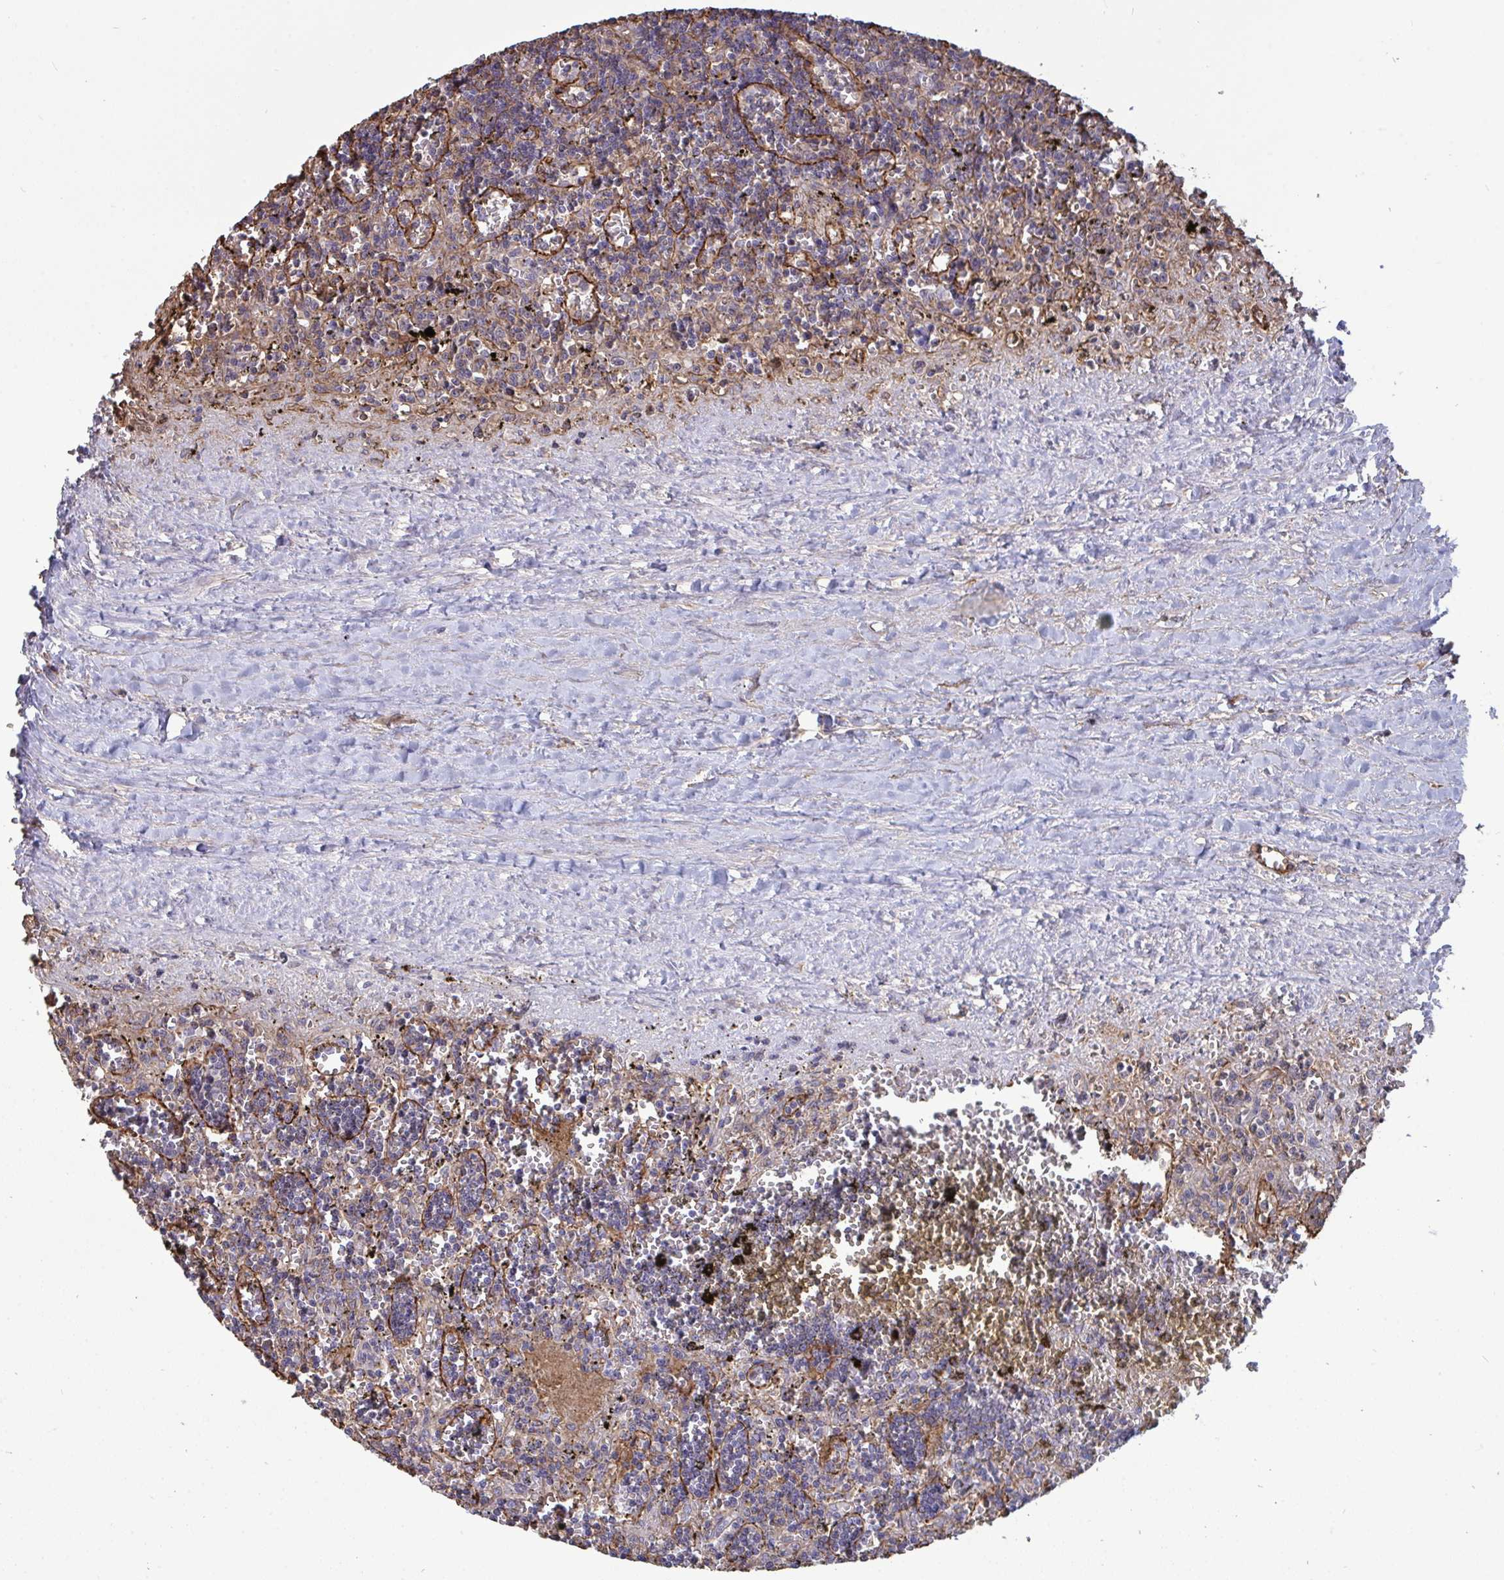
{"staining": {"intensity": "negative", "quantity": "none", "location": "none"}, "tissue": "lymphoma", "cell_type": "Tumor cells", "image_type": "cancer", "snomed": [{"axis": "morphology", "description": "Malignant lymphoma, non-Hodgkin's type, Low grade"}, {"axis": "topography", "description": "Spleen"}], "caption": "A micrograph of human low-grade malignant lymphoma, non-Hodgkin's type is negative for staining in tumor cells.", "gene": "ISCU", "patient": {"sex": "male", "age": 60}}